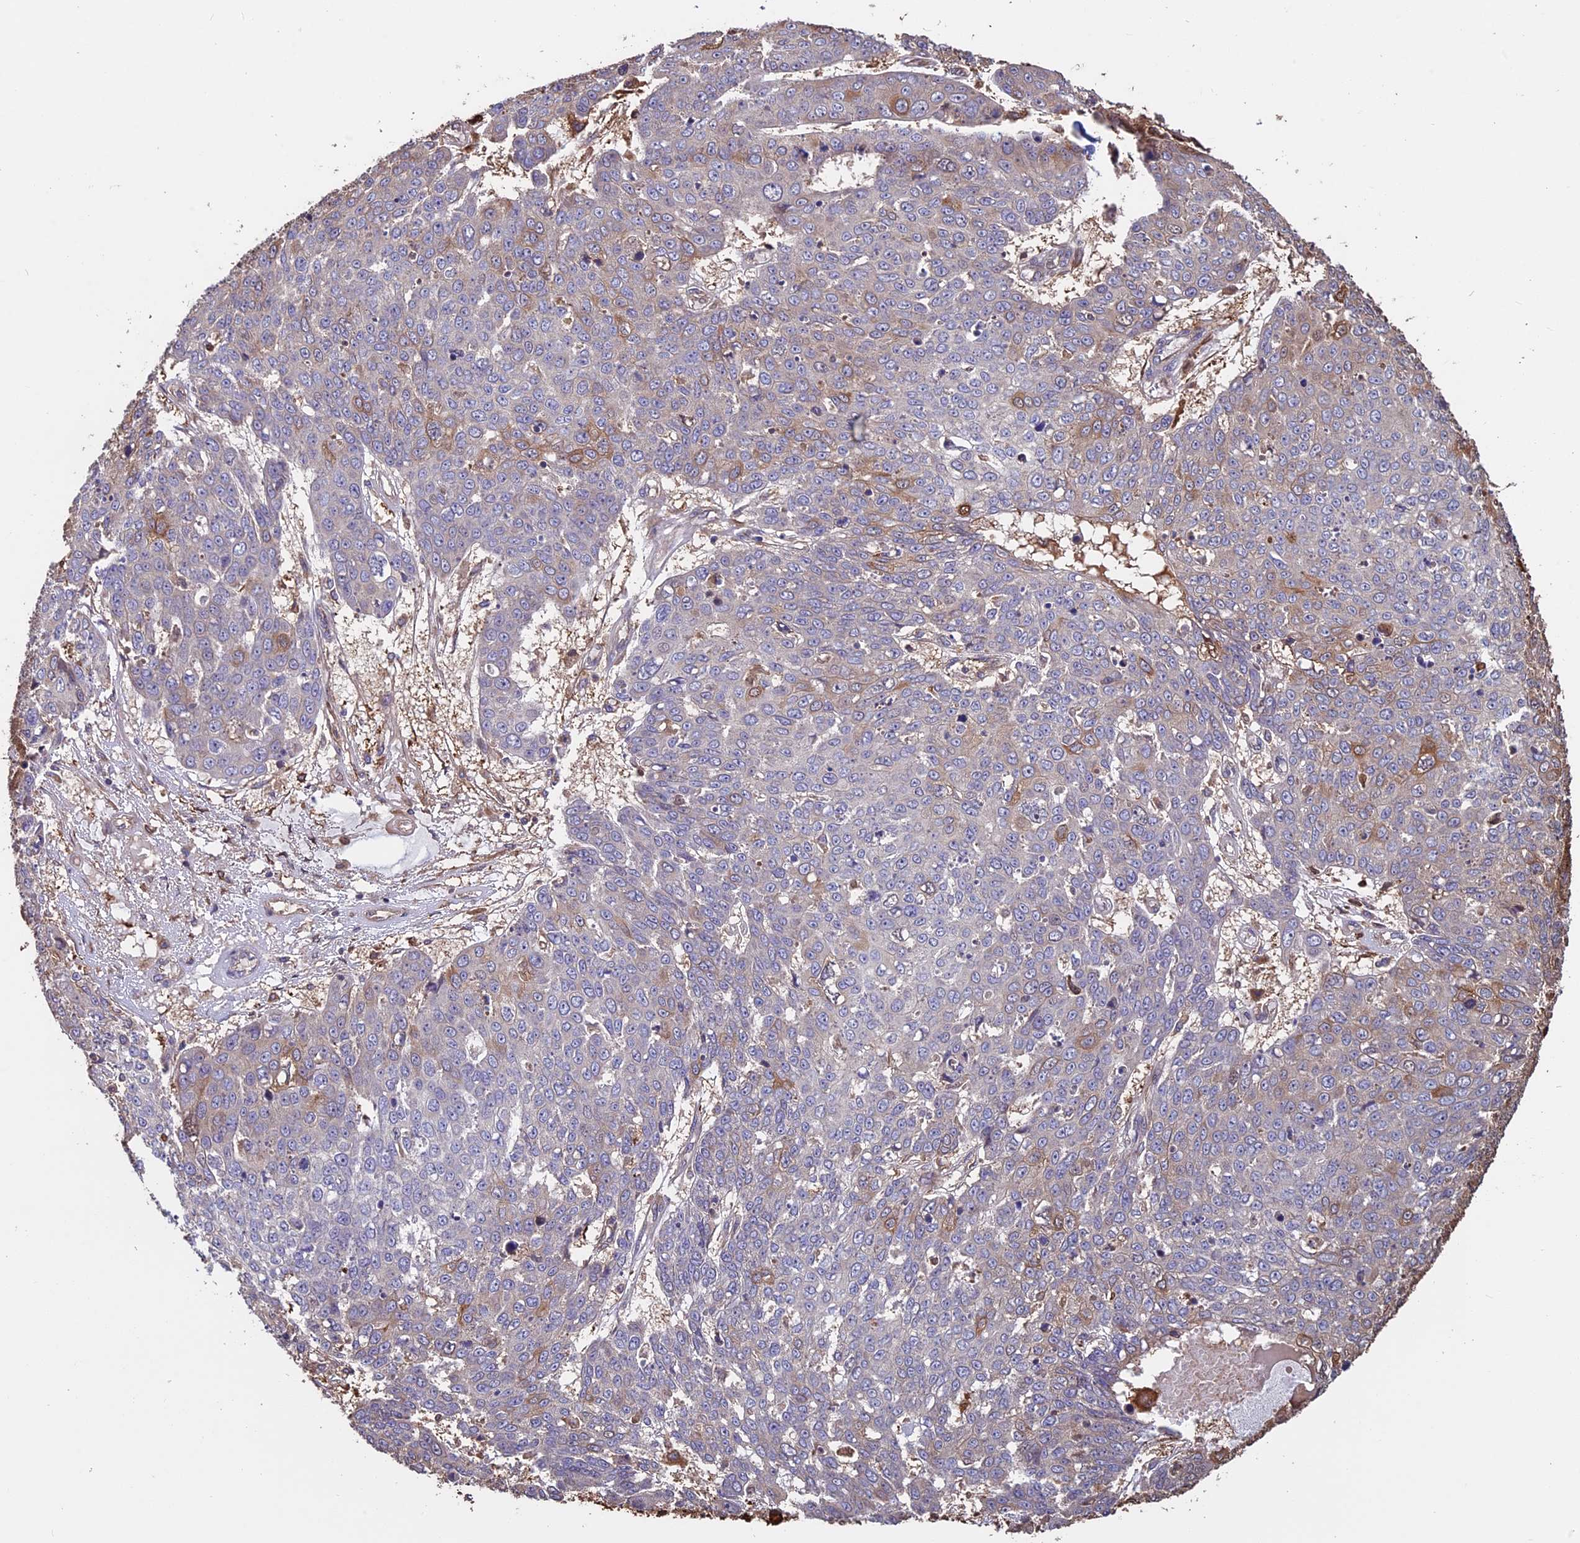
{"staining": {"intensity": "moderate", "quantity": "<25%", "location": "cytoplasmic/membranous,nuclear"}, "tissue": "skin cancer", "cell_type": "Tumor cells", "image_type": "cancer", "snomed": [{"axis": "morphology", "description": "Normal tissue, NOS"}, {"axis": "morphology", "description": "Squamous cell carcinoma, NOS"}, {"axis": "topography", "description": "Skin"}], "caption": "This photomicrograph shows squamous cell carcinoma (skin) stained with immunohistochemistry (IHC) to label a protein in brown. The cytoplasmic/membranous and nuclear of tumor cells show moderate positivity for the protein. Nuclei are counter-stained blue.", "gene": "VWA3A", "patient": {"sex": "male", "age": 72}}